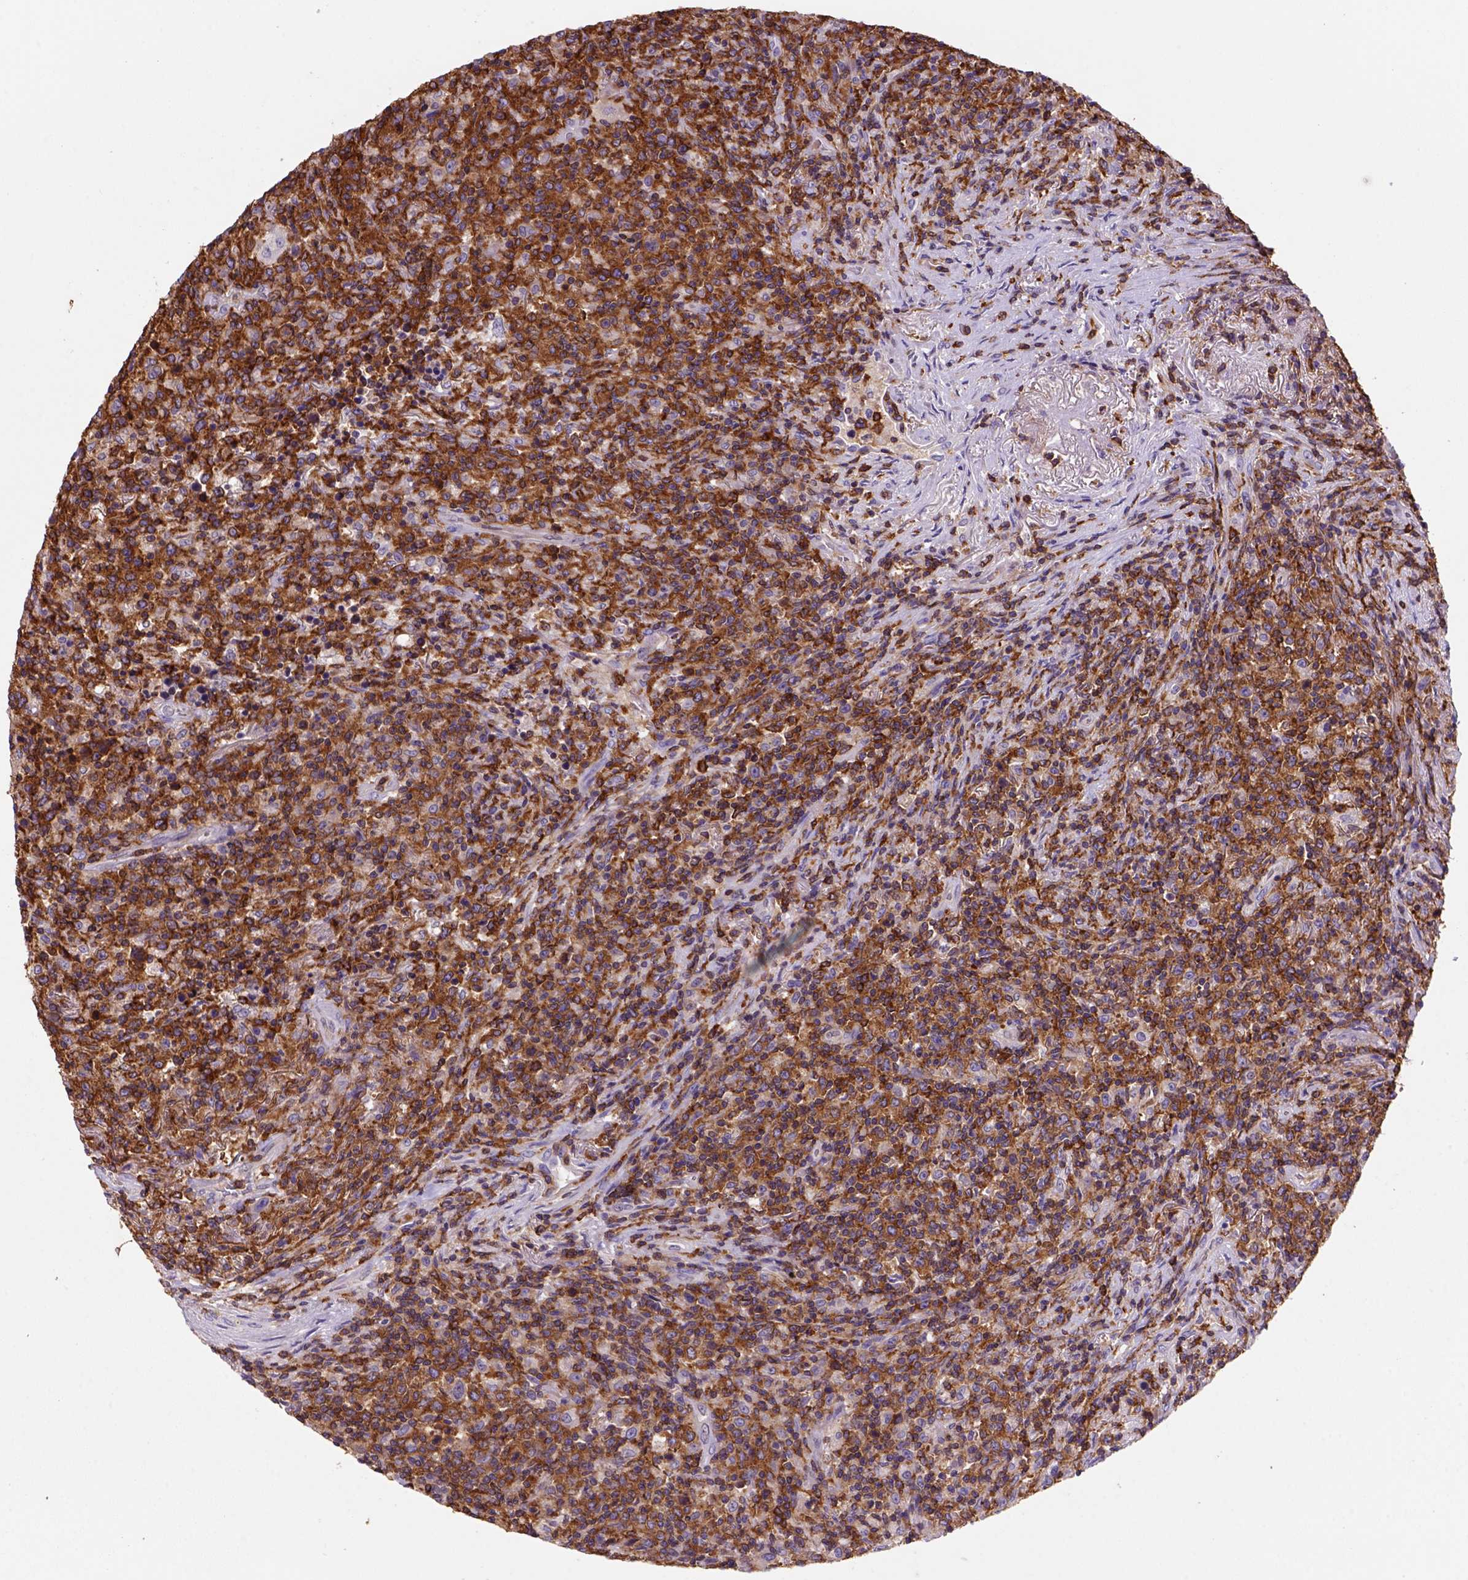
{"staining": {"intensity": "strong", "quantity": ">75%", "location": "cytoplasmic/membranous"}, "tissue": "lymphoma", "cell_type": "Tumor cells", "image_type": "cancer", "snomed": [{"axis": "morphology", "description": "Malignant lymphoma, non-Hodgkin's type, High grade"}, {"axis": "topography", "description": "Lung"}], "caption": "Protein analysis of high-grade malignant lymphoma, non-Hodgkin's type tissue displays strong cytoplasmic/membranous expression in about >75% of tumor cells.", "gene": "INPP5D", "patient": {"sex": "male", "age": 79}}